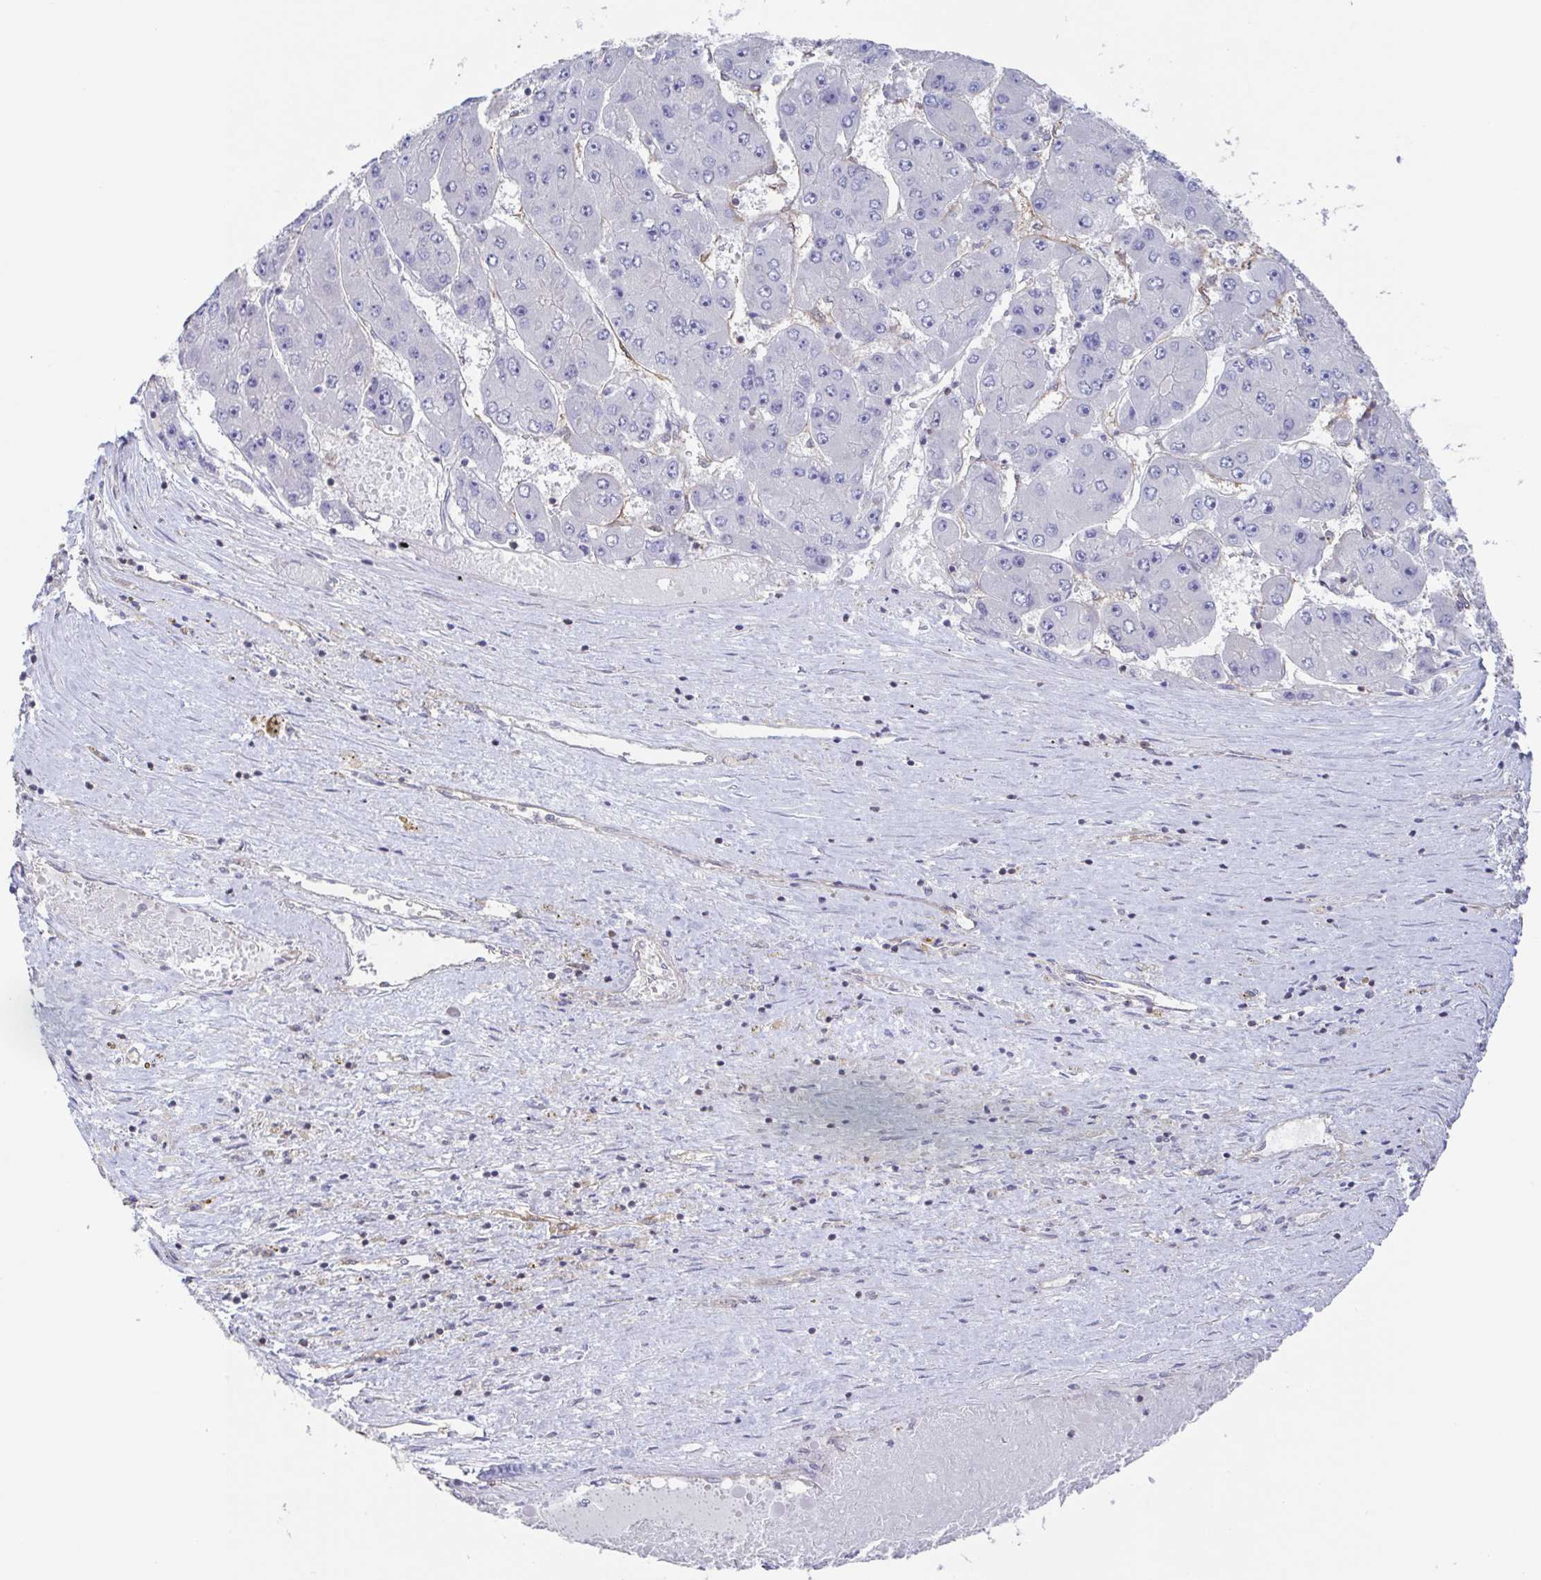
{"staining": {"intensity": "negative", "quantity": "none", "location": "none"}, "tissue": "liver cancer", "cell_type": "Tumor cells", "image_type": "cancer", "snomed": [{"axis": "morphology", "description": "Carcinoma, Hepatocellular, NOS"}, {"axis": "topography", "description": "Liver"}], "caption": "Tumor cells are negative for brown protein staining in hepatocellular carcinoma (liver). (DAB (3,3'-diaminobenzidine) immunohistochemistry, high magnification).", "gene": "AGFG2", "patient": {"sex": "female", "age": 61}}